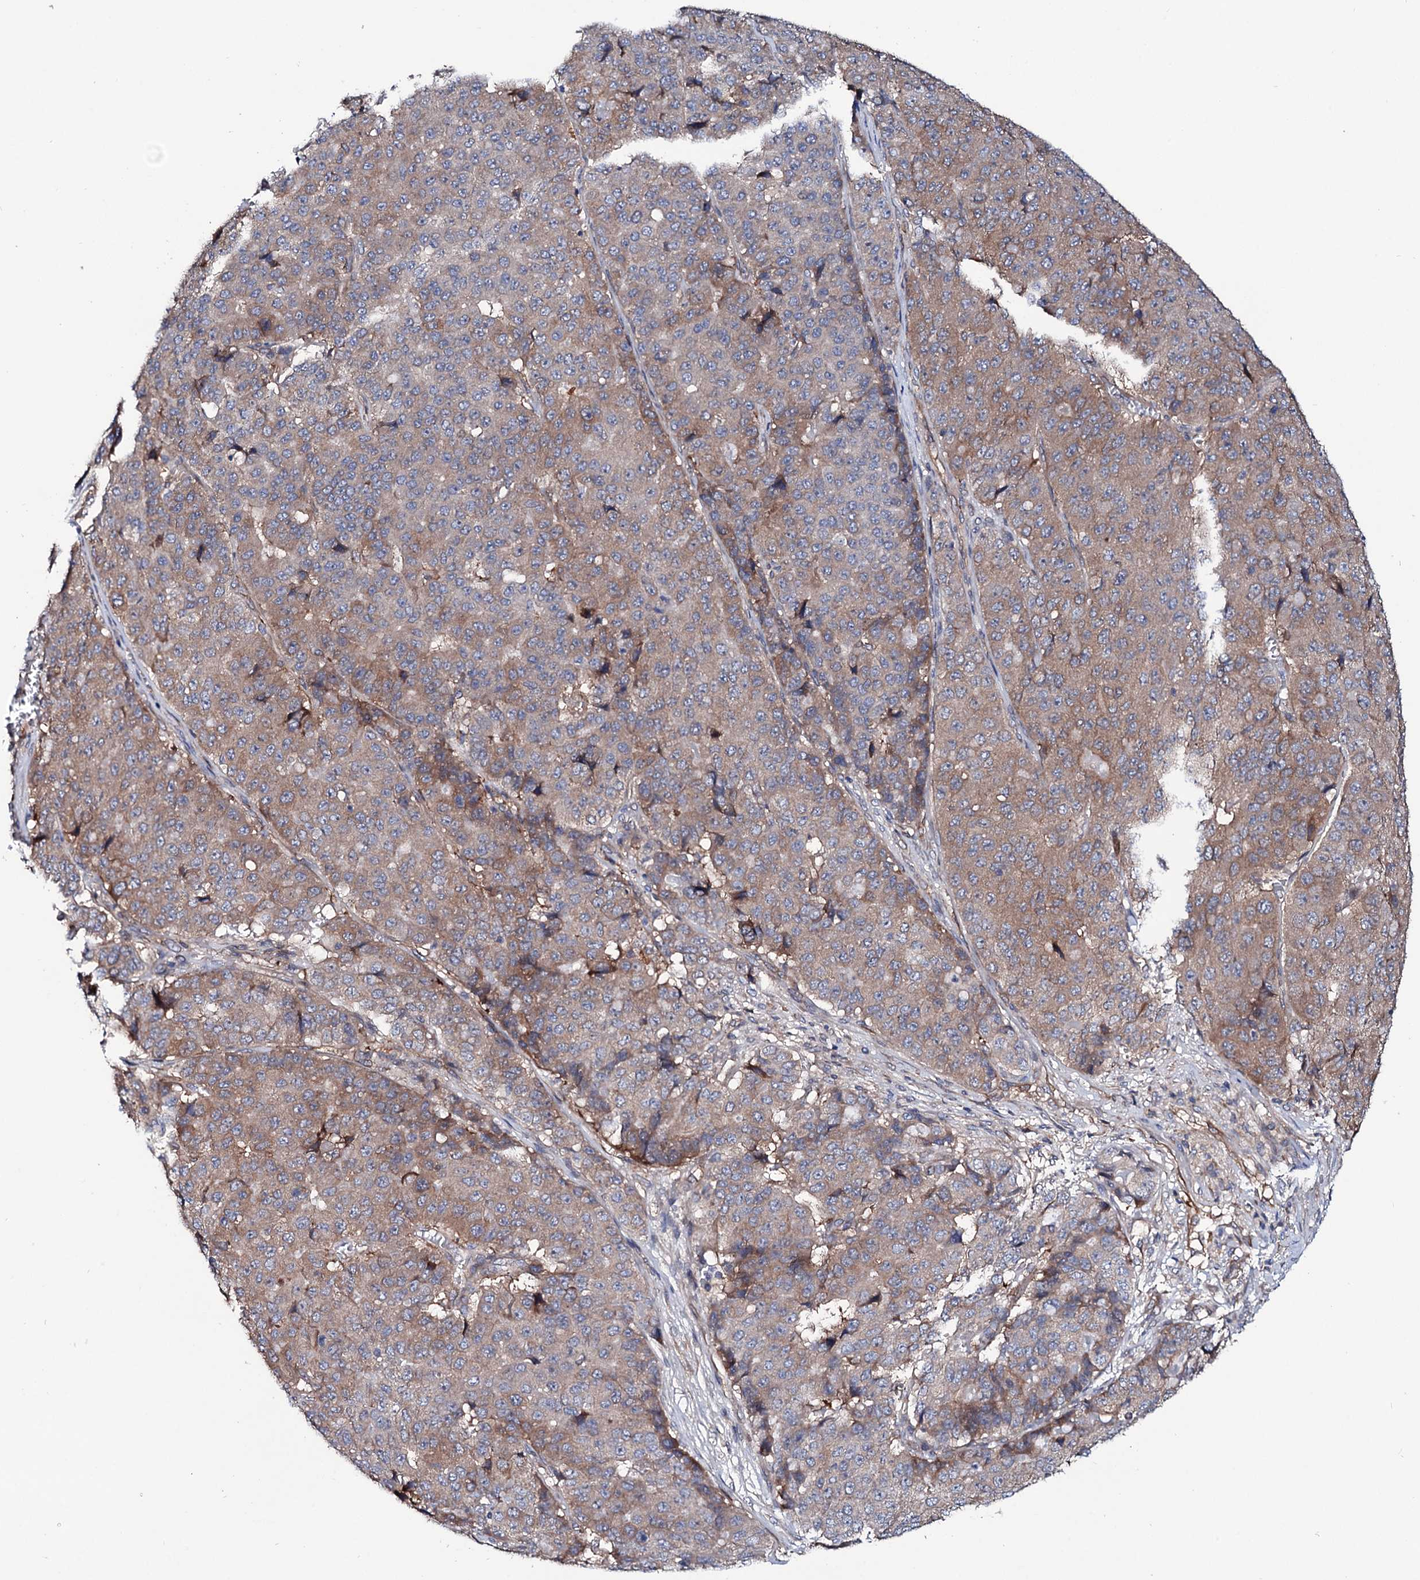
{"staining": {"intensity": "weak", "quantity": "25%-75%", "location": "cytoplasmic/membranous"}, "tissue": "pancreatic cancer", "cell_type": "Tumor cells", "image_type": "cancer", "snomed": [{"axis": "morphology", "description": "Adenocarcinoma, NOS"}, {"axis": "topography", "description": "Pancreas"}], "caption": "Brown immunohistochemical staining in human pancreatic cancer (adenocarcinoma) displays weak cytoplasmic/membranous positivity in approximately 25%-75% of tumor cells.", "gene": "PTDSS2", "patient": {"sex": "male", "age": 50}}